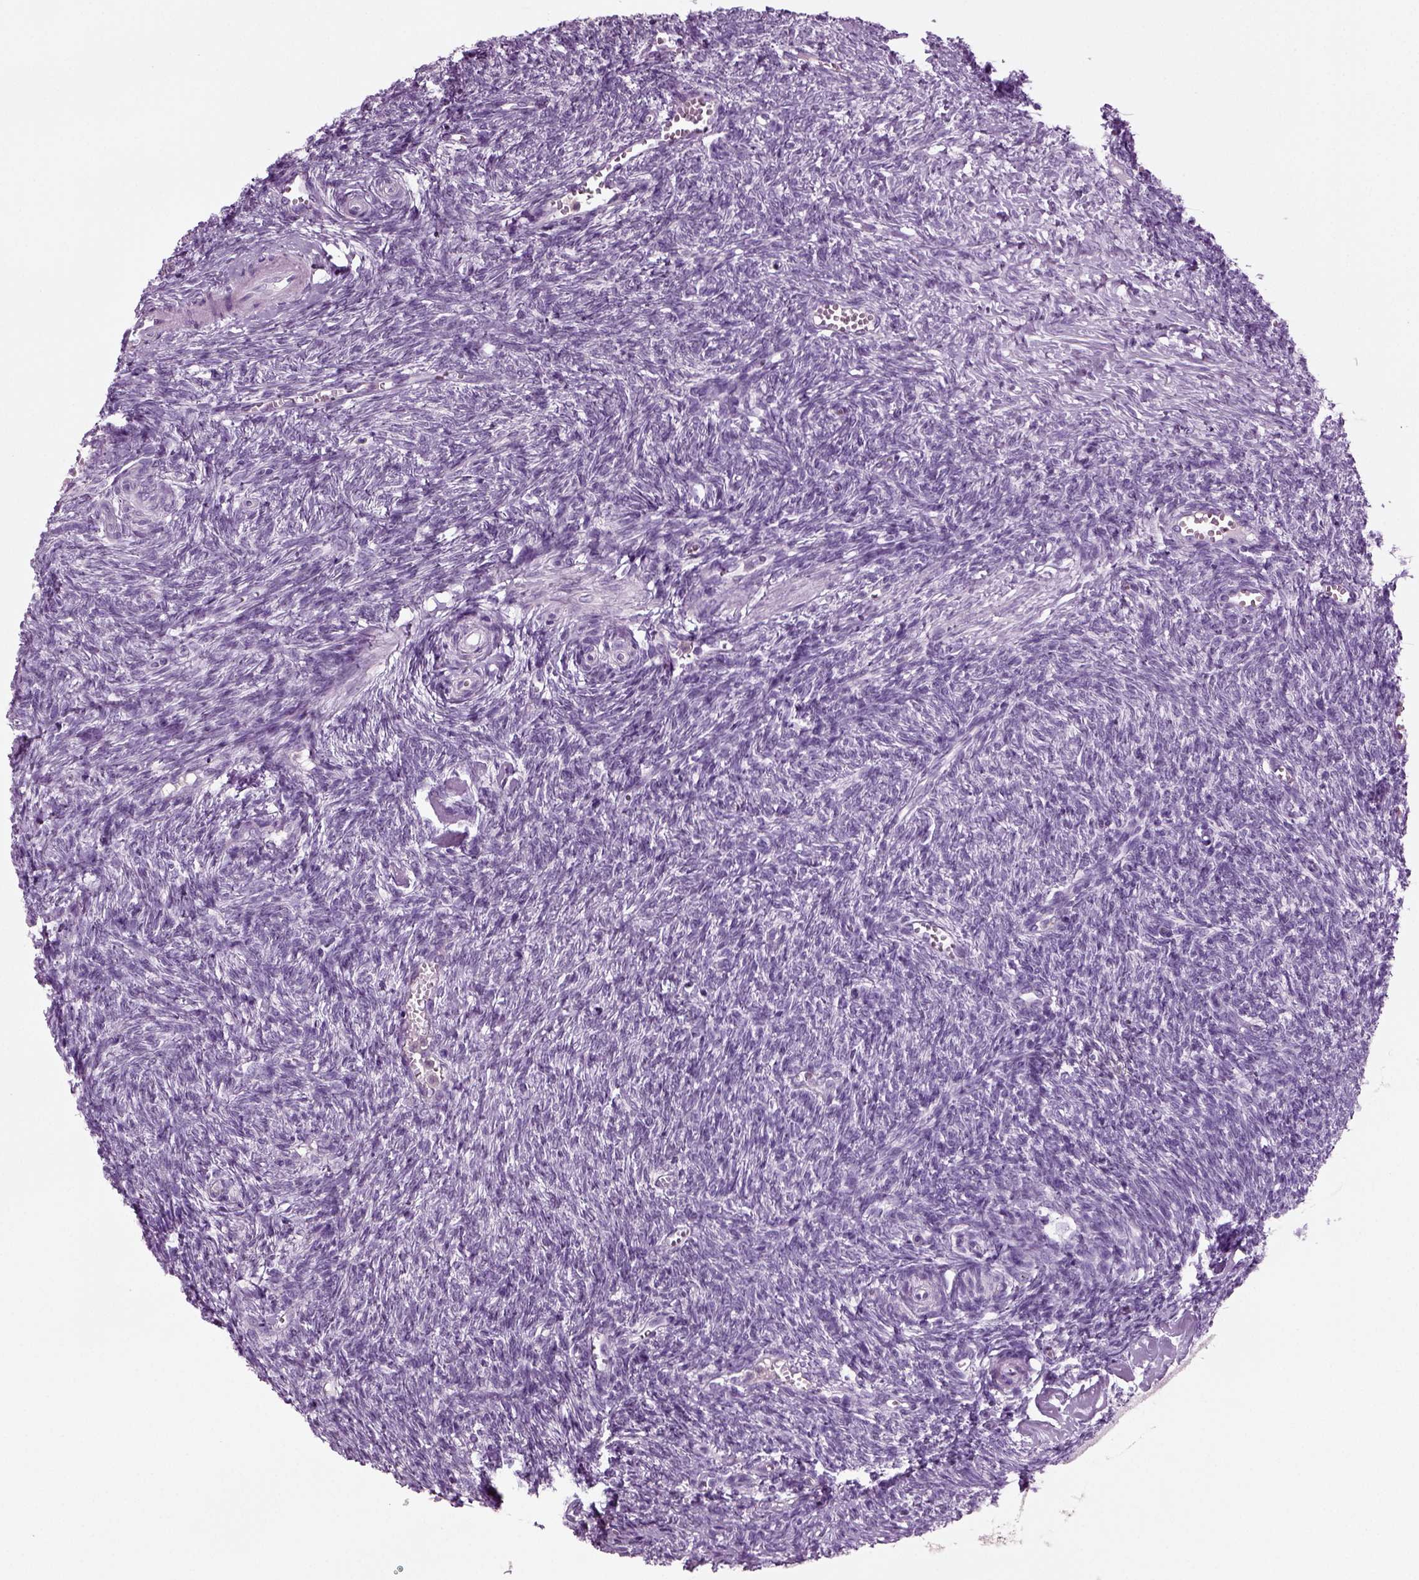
{"staining": {"intensity": "weak", "quantity": "25%-75%", "location": "cytoplasmic/membranous"}, "tissue": "ovary", "cell_type": "Follicle cells", "image_type": "normal", "snomed": [{"axis": "morphology", "description": "Normal tissue, NOS"}, {"axis": "topography", "description": "Ovary"}], "caption": "Ovary stained with DAB IHC displays low levels of weak cytoplasmic/membranous staining in about 25%-75% of follicle cells. The protein is stained brown, and the nuclei are stained in blue (DAB IHC with brightfield microscopy, high magnification).", "gene": "CRABP1", "patient": {"sex": "female", "age": 43}}